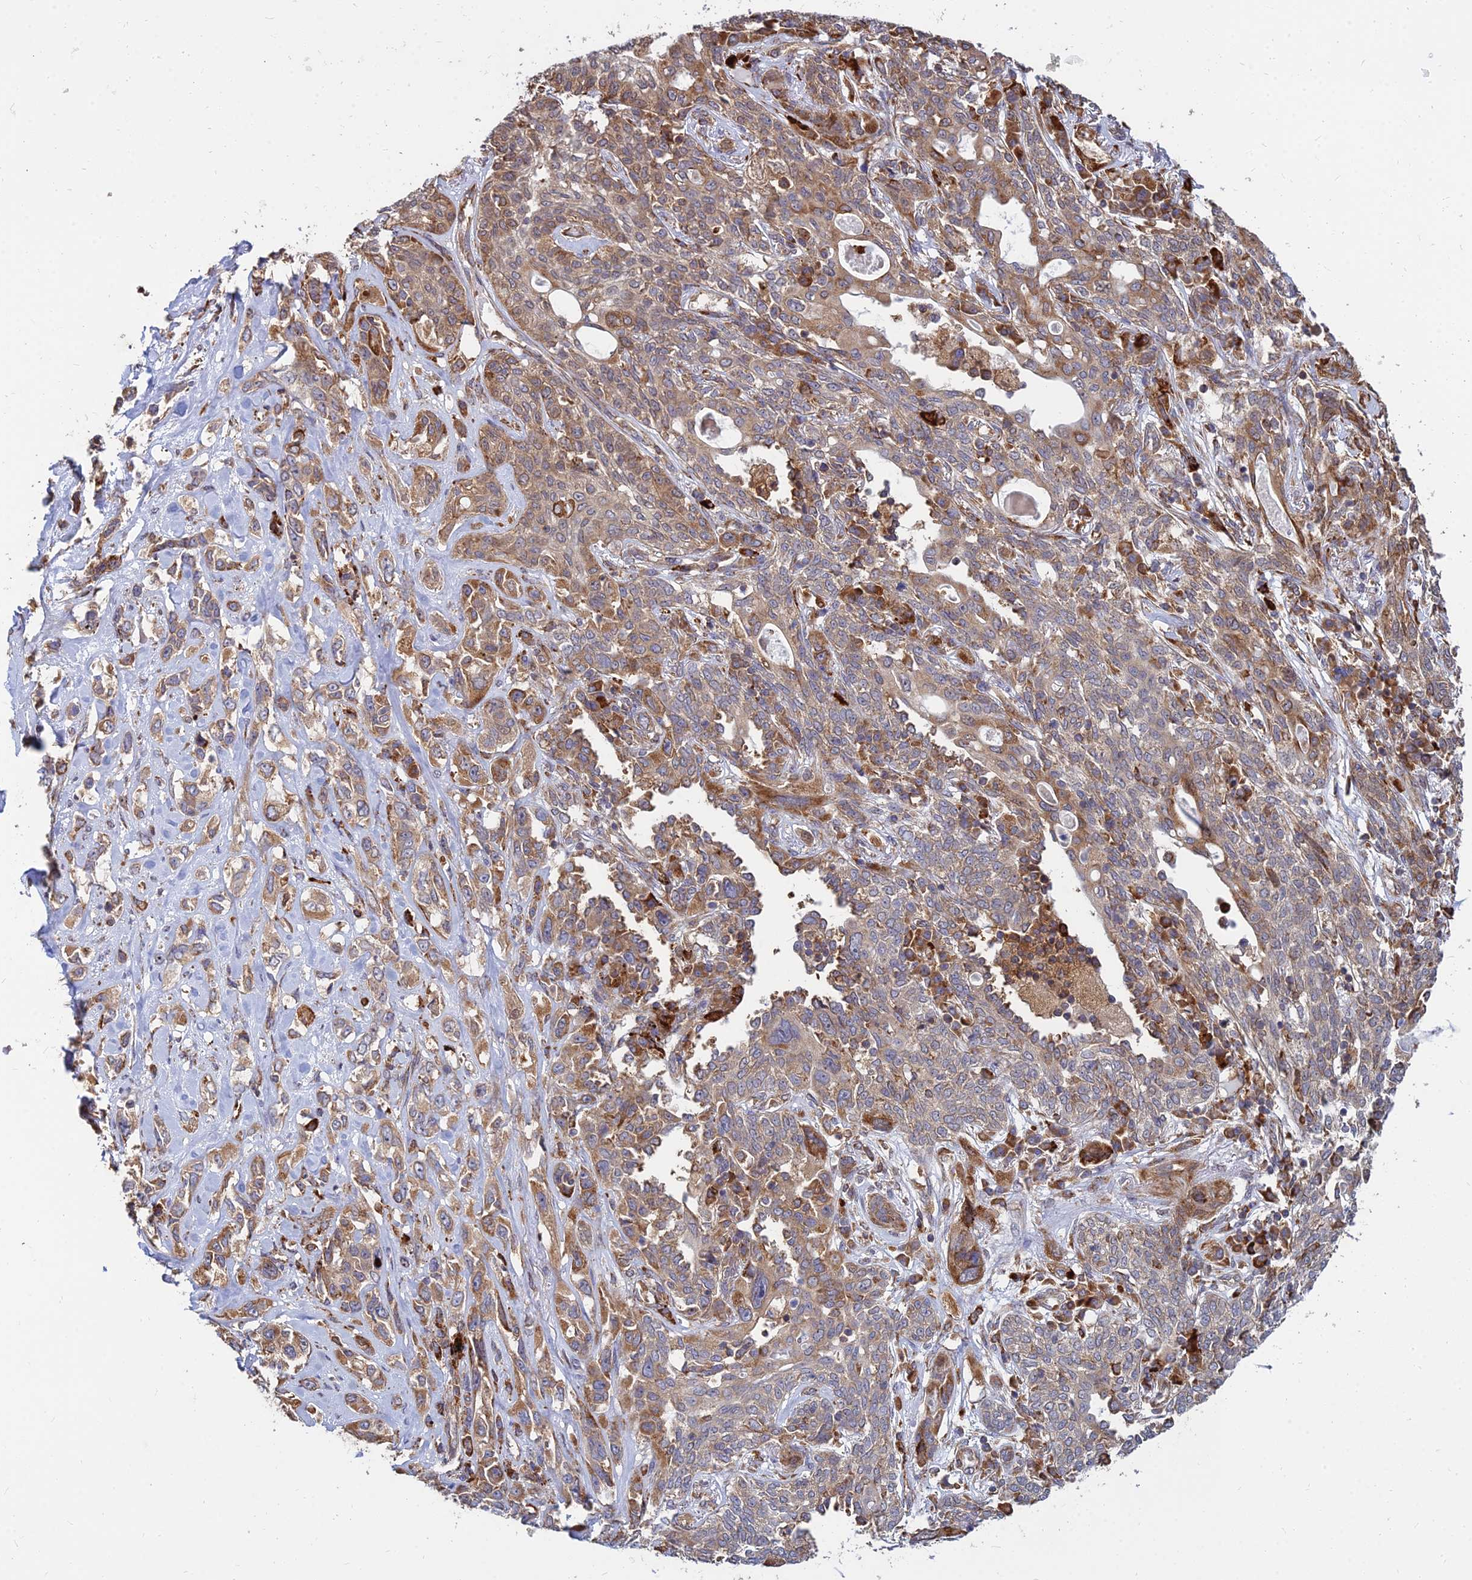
{"staining": {"intensity": "moderate", "quantity": ">75%", "location": "cytoplasmic/membranous"}, "tissue": "lung cancer", "cell_type": "Tumor cells", "image_type": "cancer", "snomed": [{"axis": "morphology", "description": "Squamous cell carcinoma, NOS"}, {"axis": "topography", "description": "Lung"}], "caption": "Protein expression analysis of lung cancer (squamous cell carcinoma) exhibits moderate cytoplasmic/membranous positivity in about >75% of tumor cells.", "gene": "CCT6B", "patient": {"sex": "female", "age": 70}}